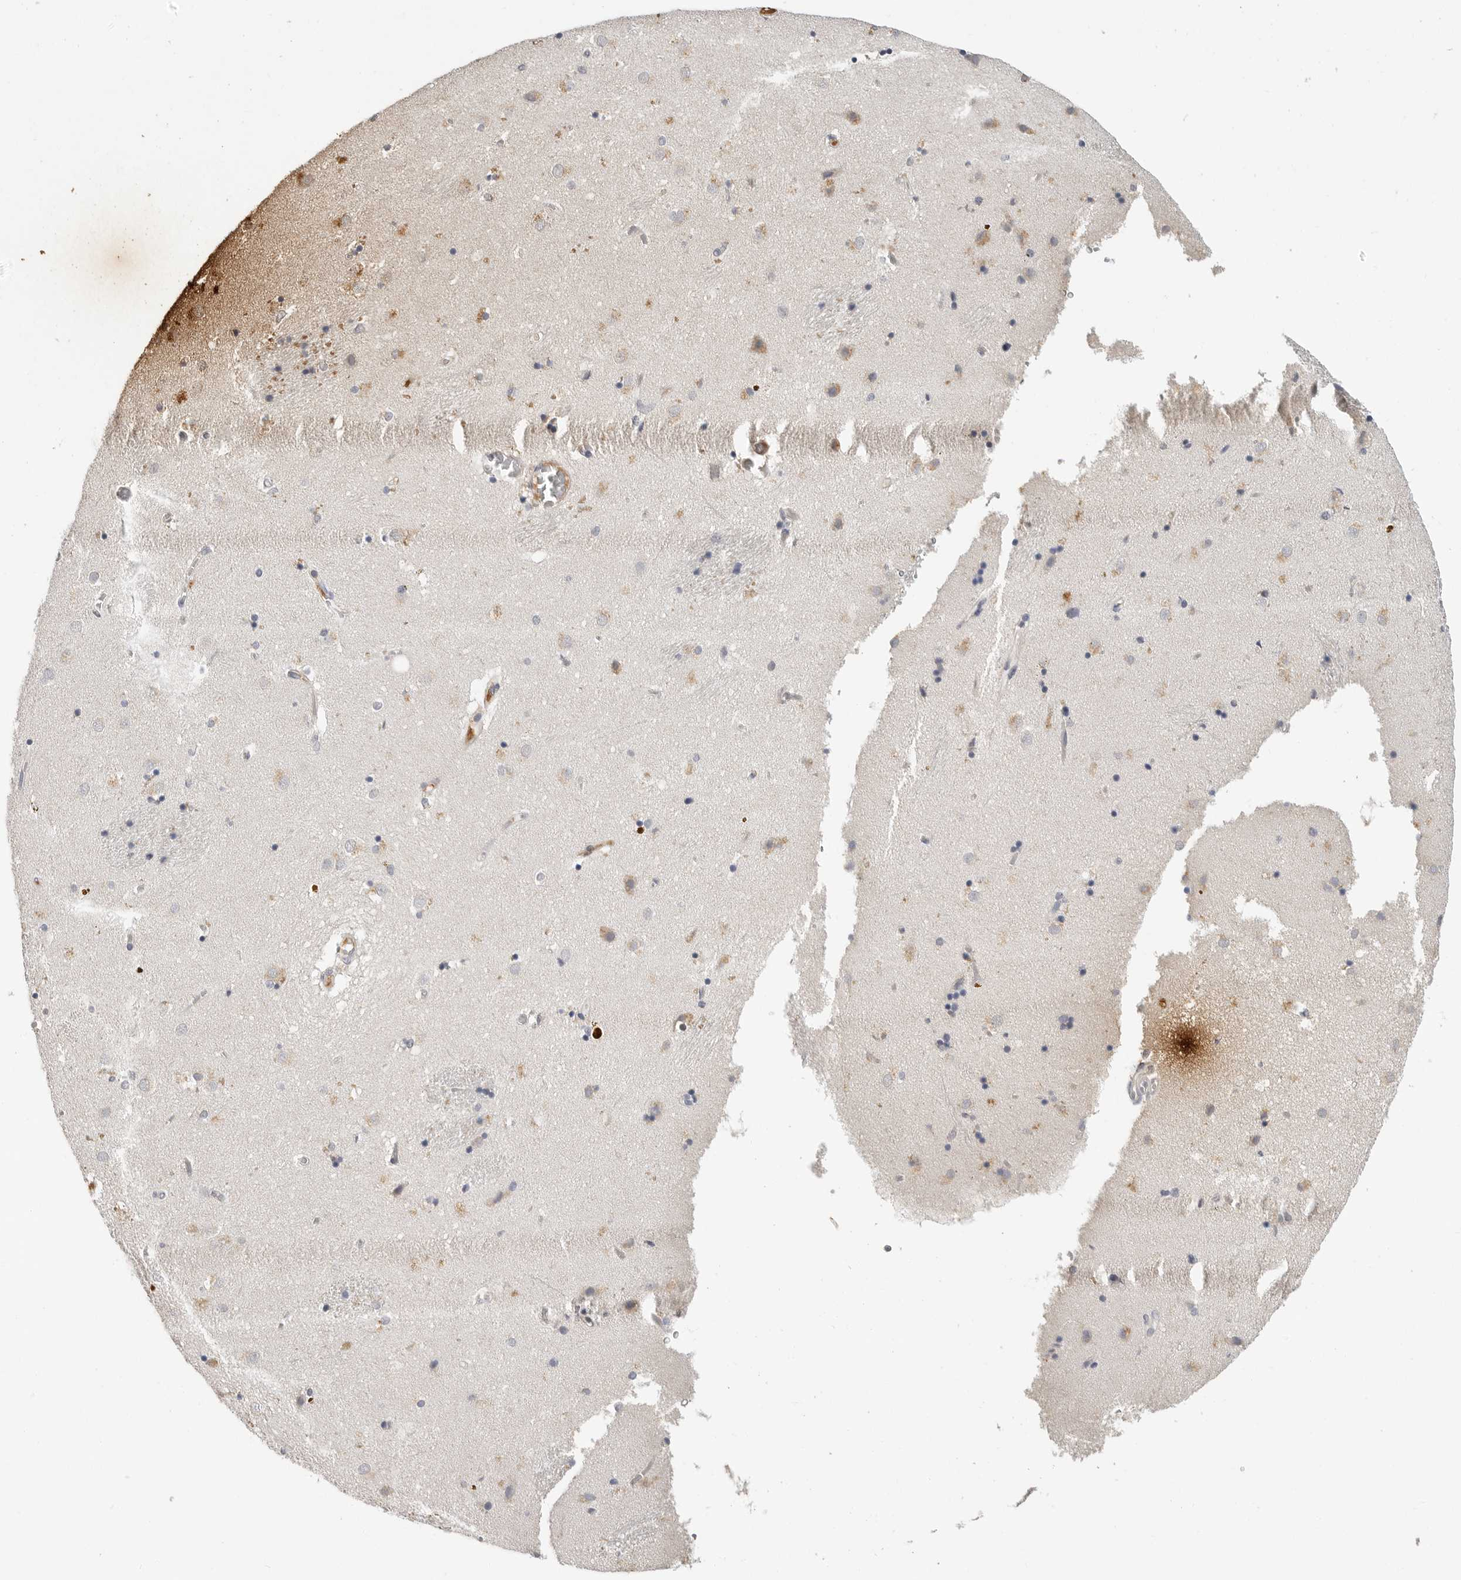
{"staining": {"intensity": "negative", "quantity": "none", "location": "none"}, "tissue": "caudate", "cell_type": "Glial cells", "image_type": "normal", "snomed": [{"axis": "morphology", "description": "Normal tissue, NOS"}, {"axis": "topography", "description": "Lateral ventricle wall"}], "caption": "DAB (3,3'-diaminobenzidine) immunohistochemical staining of benign caudate demonstrates no significant expression in glial cells. (Brightfield microscopy of DAB (3,3'-diaminobenzidine) immunohistochemistry at high magnification).", "gene": "LTBR", "patient": {"sex": "male", "age": 70}}